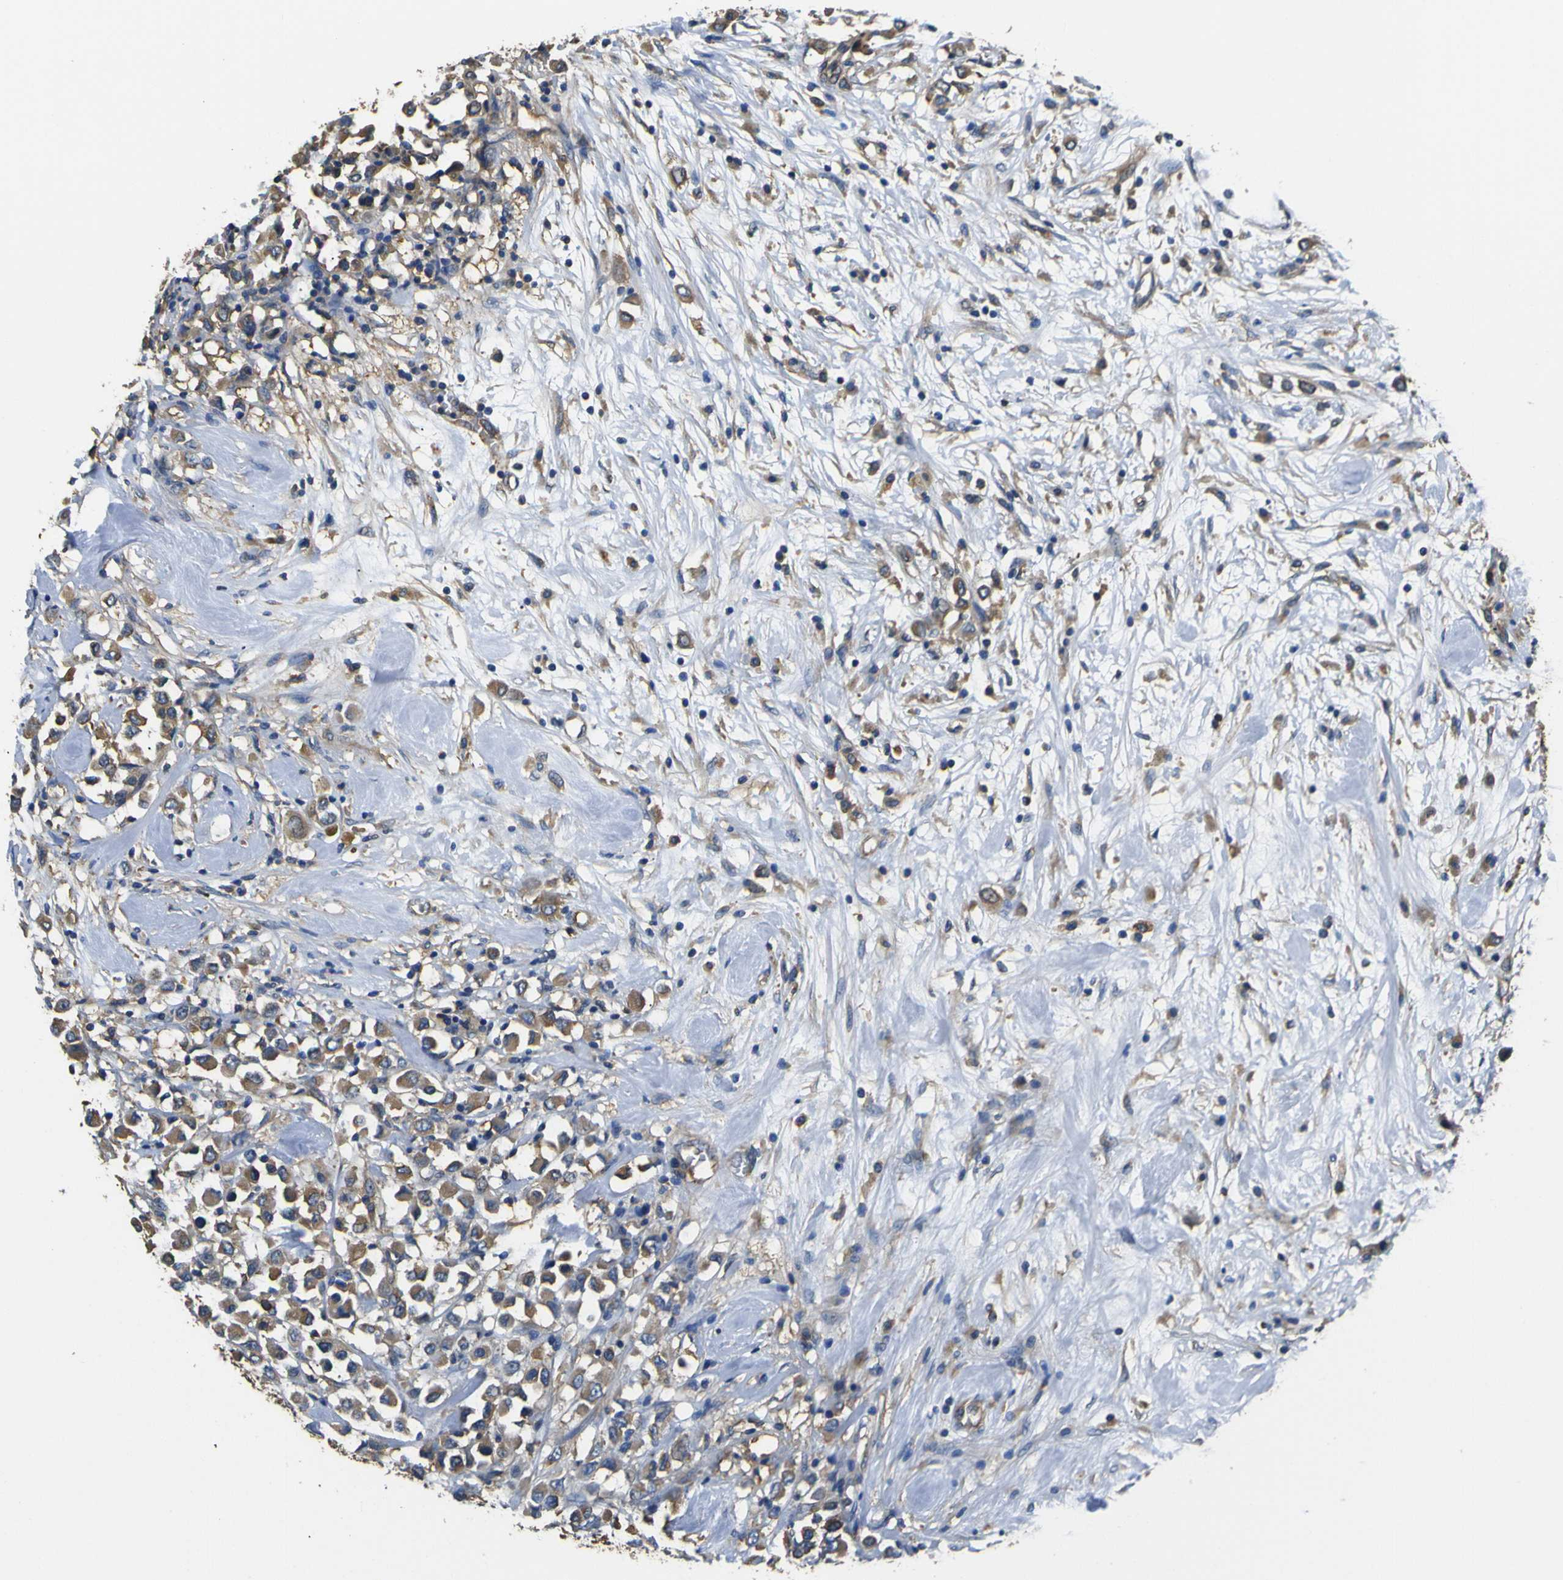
{"staining": {"intensity": "moderate", "quantity": ">75%", "location": "cytoplasmic/membranous"}, "tissue": "breast cancer", "cell_type": "Tumor cells", "image_type": "cancer", "snomed": [{"axis": "morphology", "description": "Duct carcinoma"}, {"axis": "topography", "description": "Breast"}], "caption": "Immunohistochemical staining of invasive ductal carcinoma (breast) demonstrates medium levels of moderate cytoplasmic/membranous positivity in about >75% of tumor cells. Using DAB (3,3'-diaminobenzidine) (brown) and hematoxylin (blue) stains, captured at high magnification using brightfield microscopy.", "gene": "TUBB", "patient": {"sex": "female", "age": 61}}